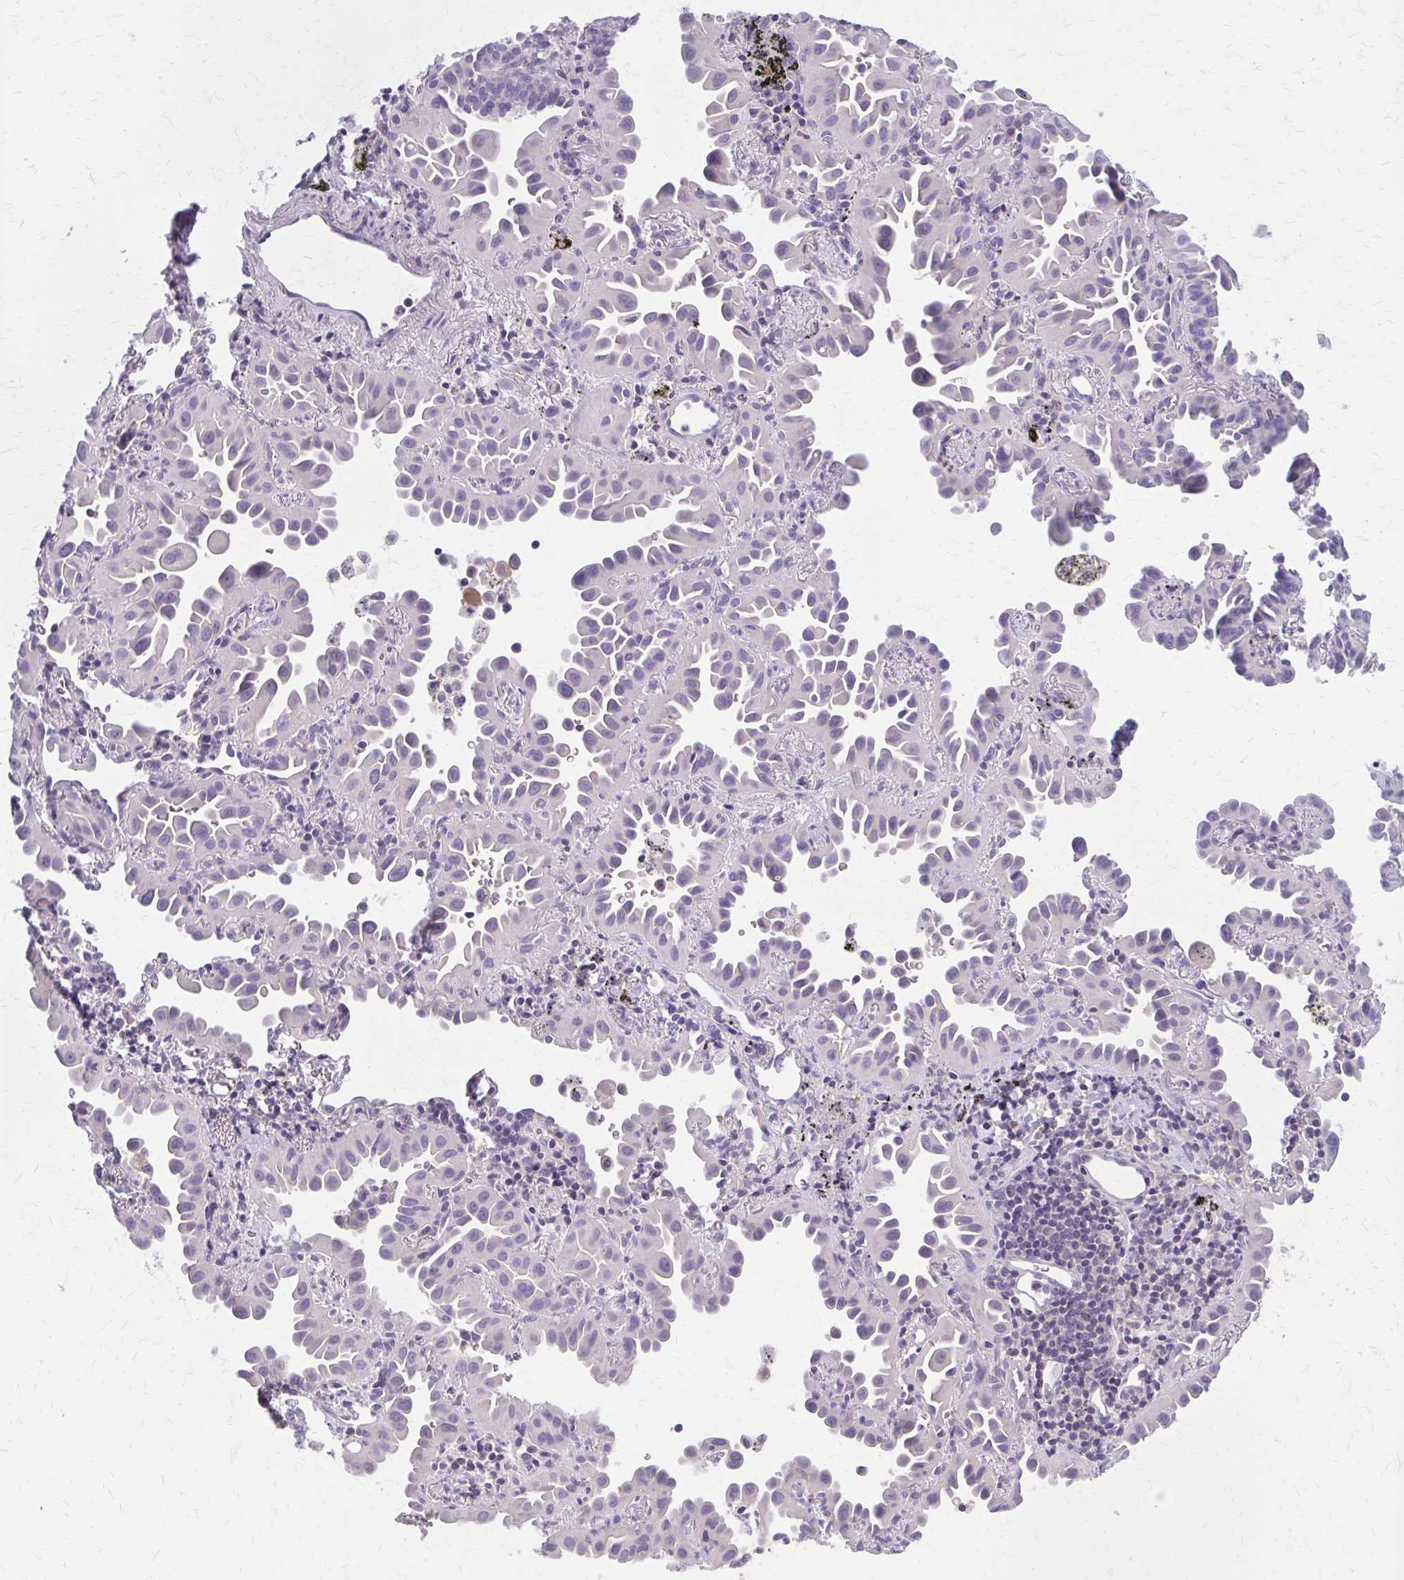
{"staining": {"intensity": "negative", "quantity": "none", "location": "none"}, "tissue": "lung cancer", "cell_type": "Tumor cells", "image_type": "cancer", "snomed": [{"axis": "morphology", "description": "Adenocarcinoma, NOS"}, {"axis": "topography", "description": "Lung"}], "caption": "Human lung adenocarcinoma stained for a protein using immunohistochemistry (IHC) shows no staining in tumor cells.", "gene": "OR4A47", "patient": {"sex": "male", "age": 68}}